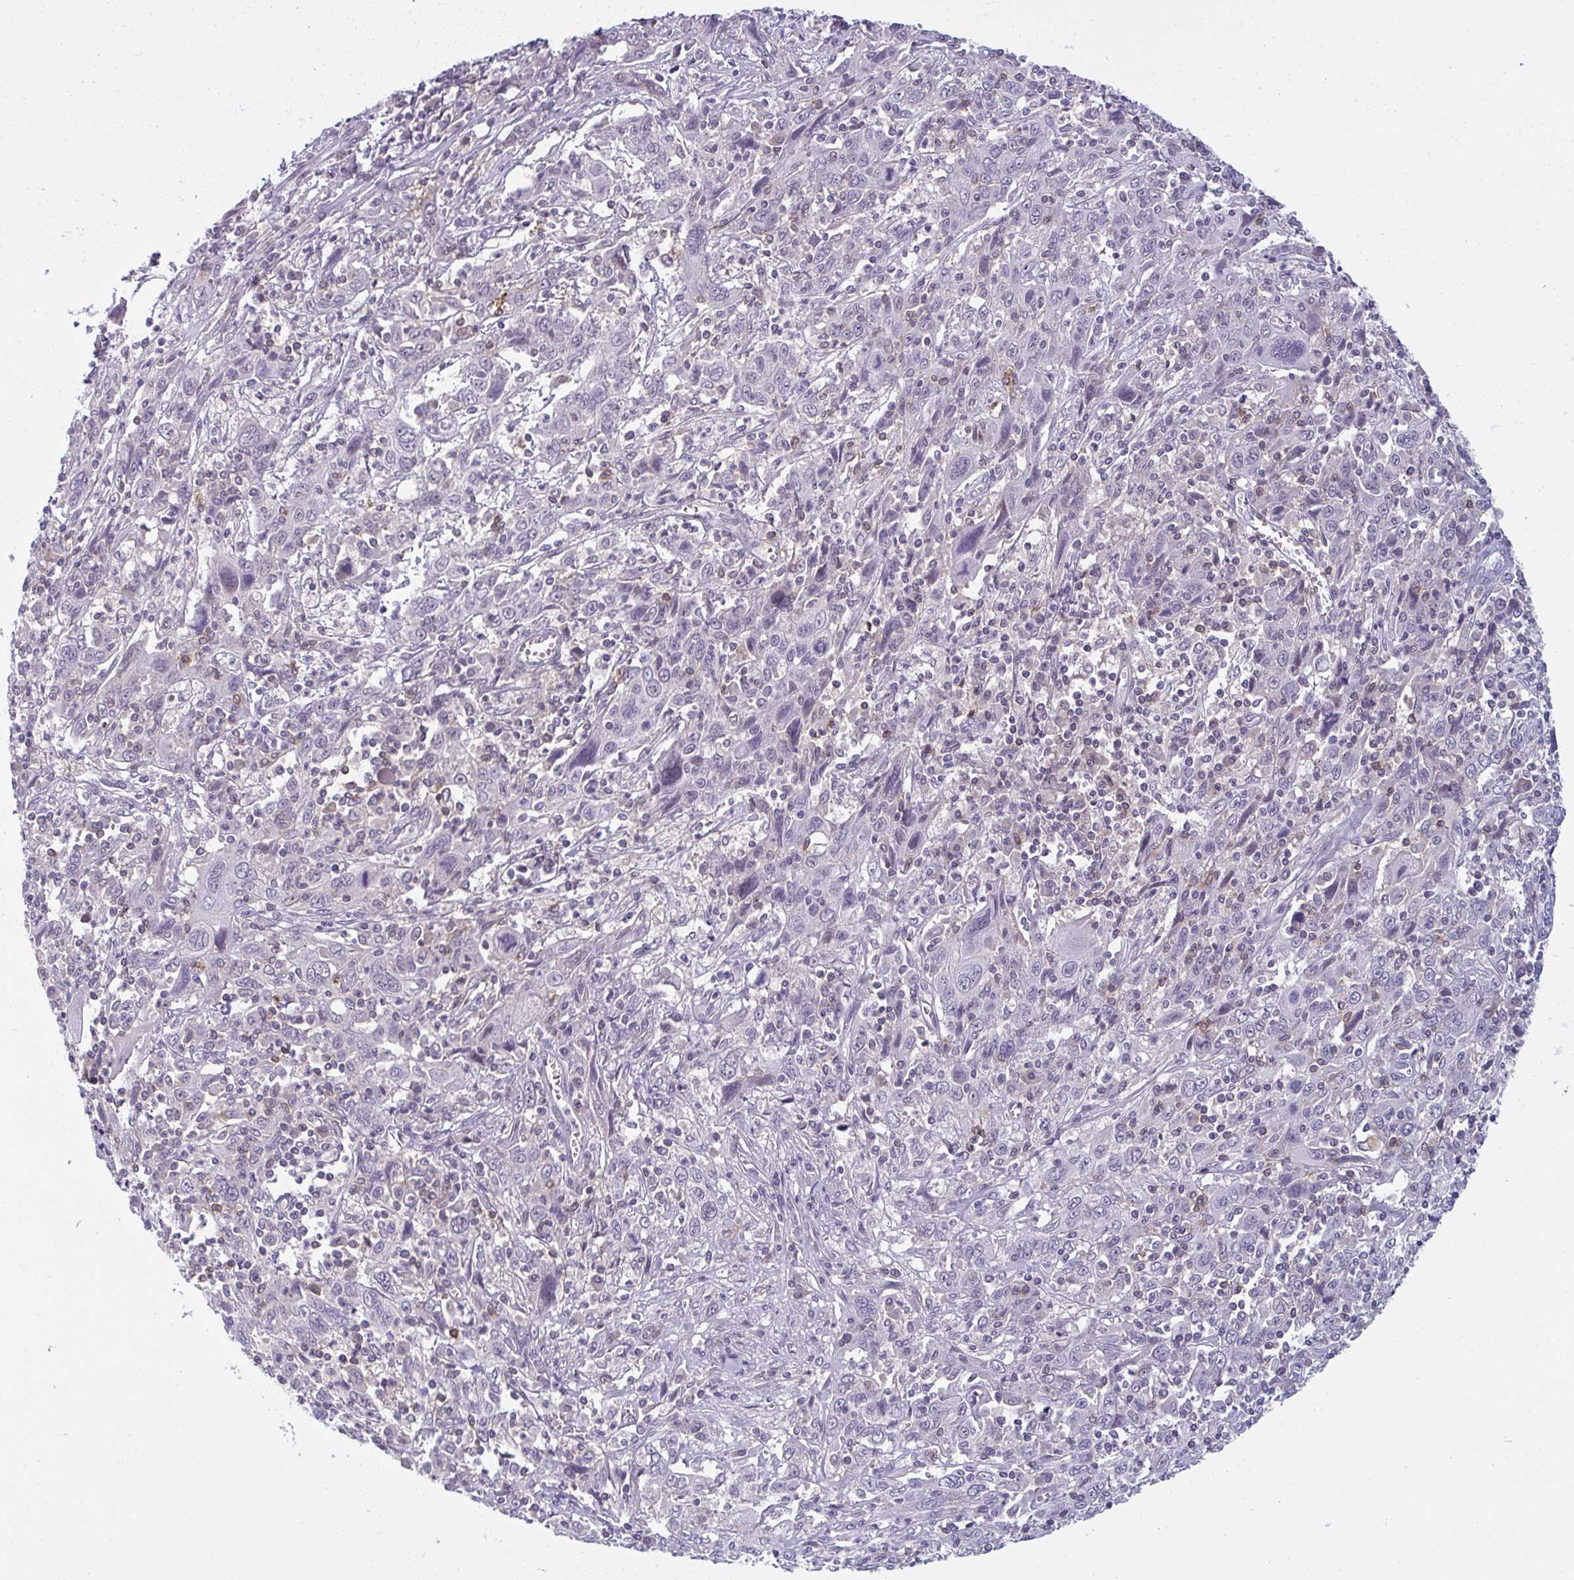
{"staining": {"intensity": "negative", "quantity": "none", "location": "none"}, "tissue": "cervical cancer", "cell_type": "Tumor cells", "image_type": "cancer", "snomed": [{"axis": "morphology", "description": "Squamous cell carcinoma, NOS"}, {"axis": "topography", "description": "Cervix"}], "caption": "This histopathology image is of cervical squamous cell carcinoma stained with IHC to label a protein in brown with the nuclei are counter-stained blue. There is no staining in tumor cells. (DAB immunohistochemistry (IHC), high magnification).", "gene": "PPFIA4", "patient": {"sex": "female", "age": 46}}